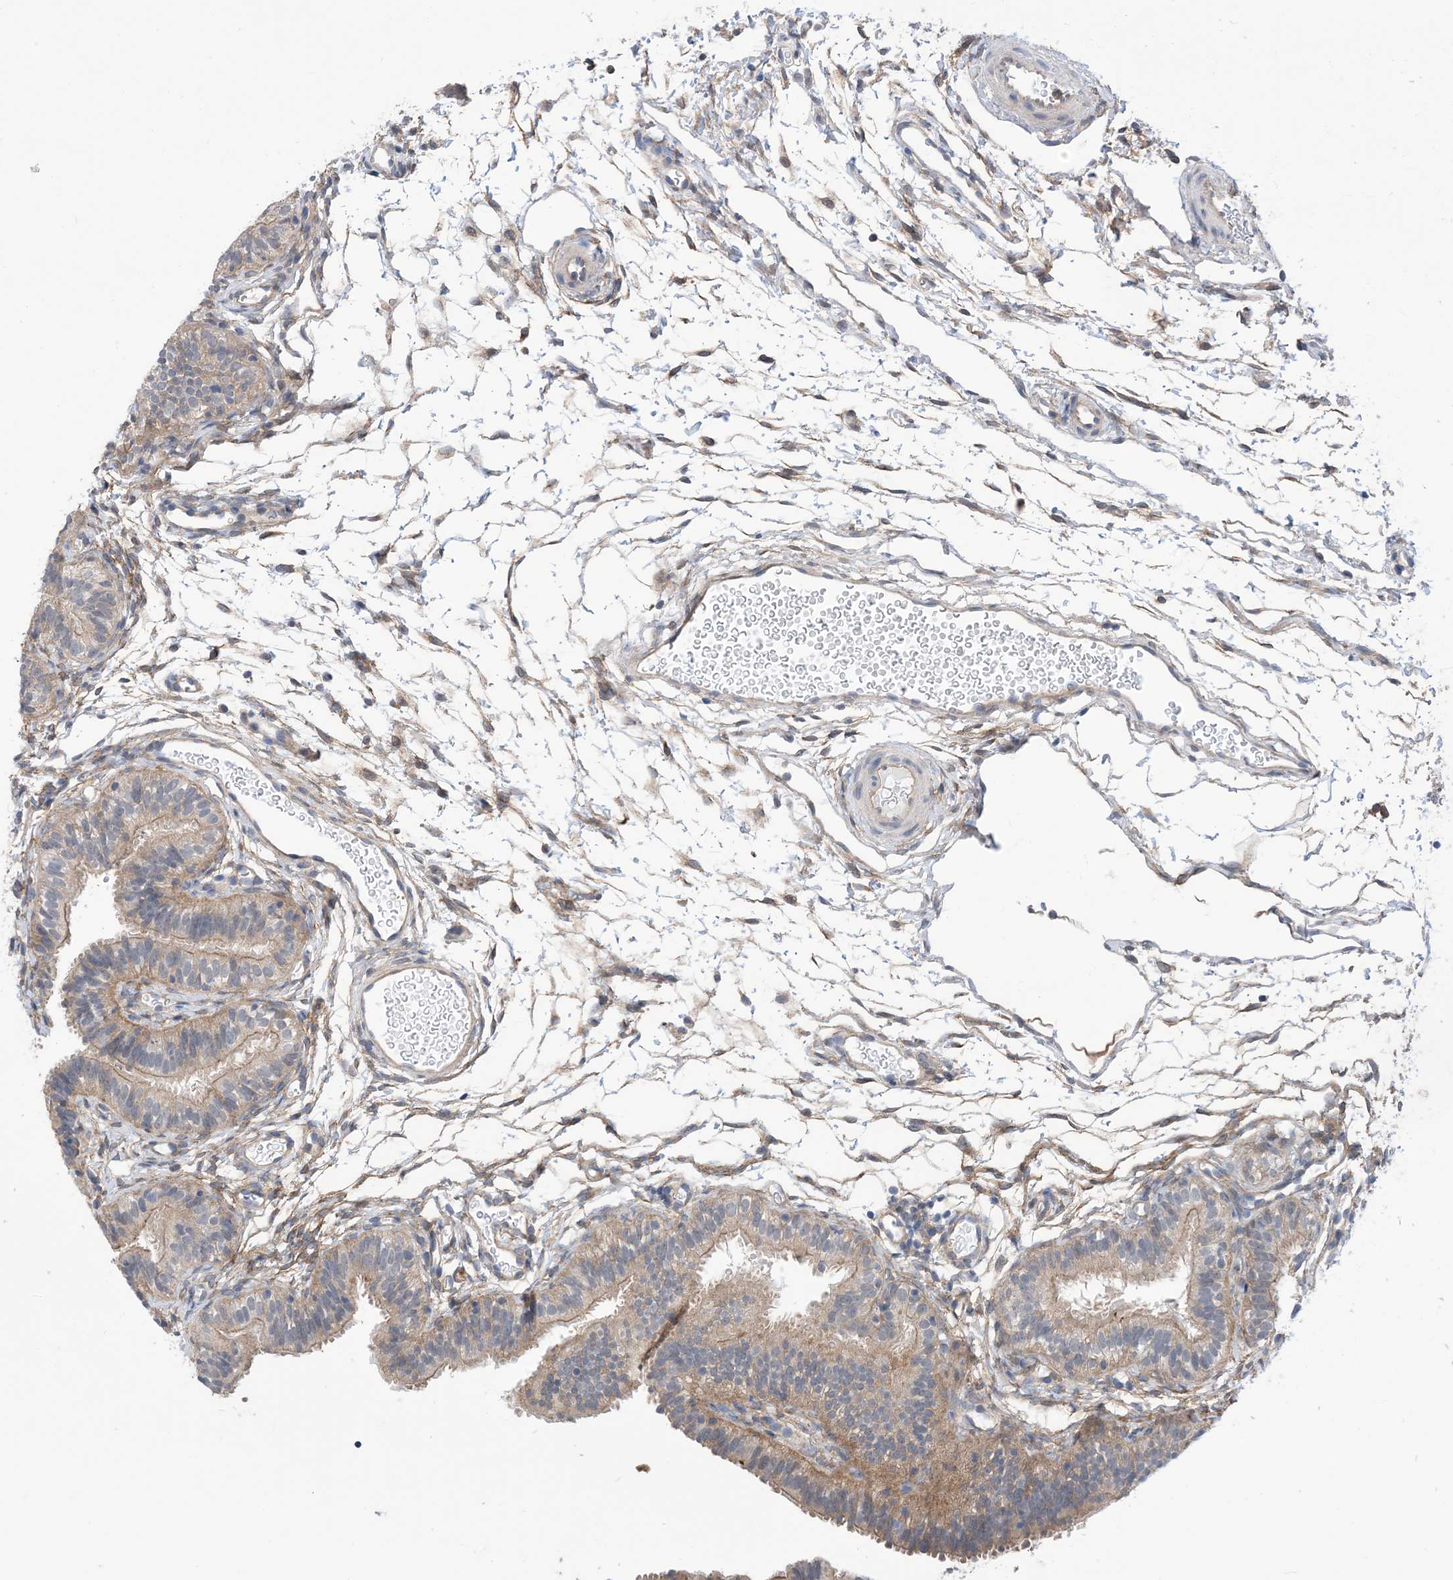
{"staining": {"intensity": "weak", "quantity": "<25%", "location": "cytoplasmic/membranous"}, "tissue": "fallopian tube", "cell_type": "Glandular cells", "image_type": "normal", "snomed": [{"axis": "morphology", "description": "Normal tissue, NOS"}, {"axis": "topography", "description": "Fallopian tube"}], "caption": "Immunohistochemical staining of normal human fallopian tube demonstrates no significant positivity in glandular cells.", "gene": "EHBP1", "patient": {"sex": "female", "age": 35}}